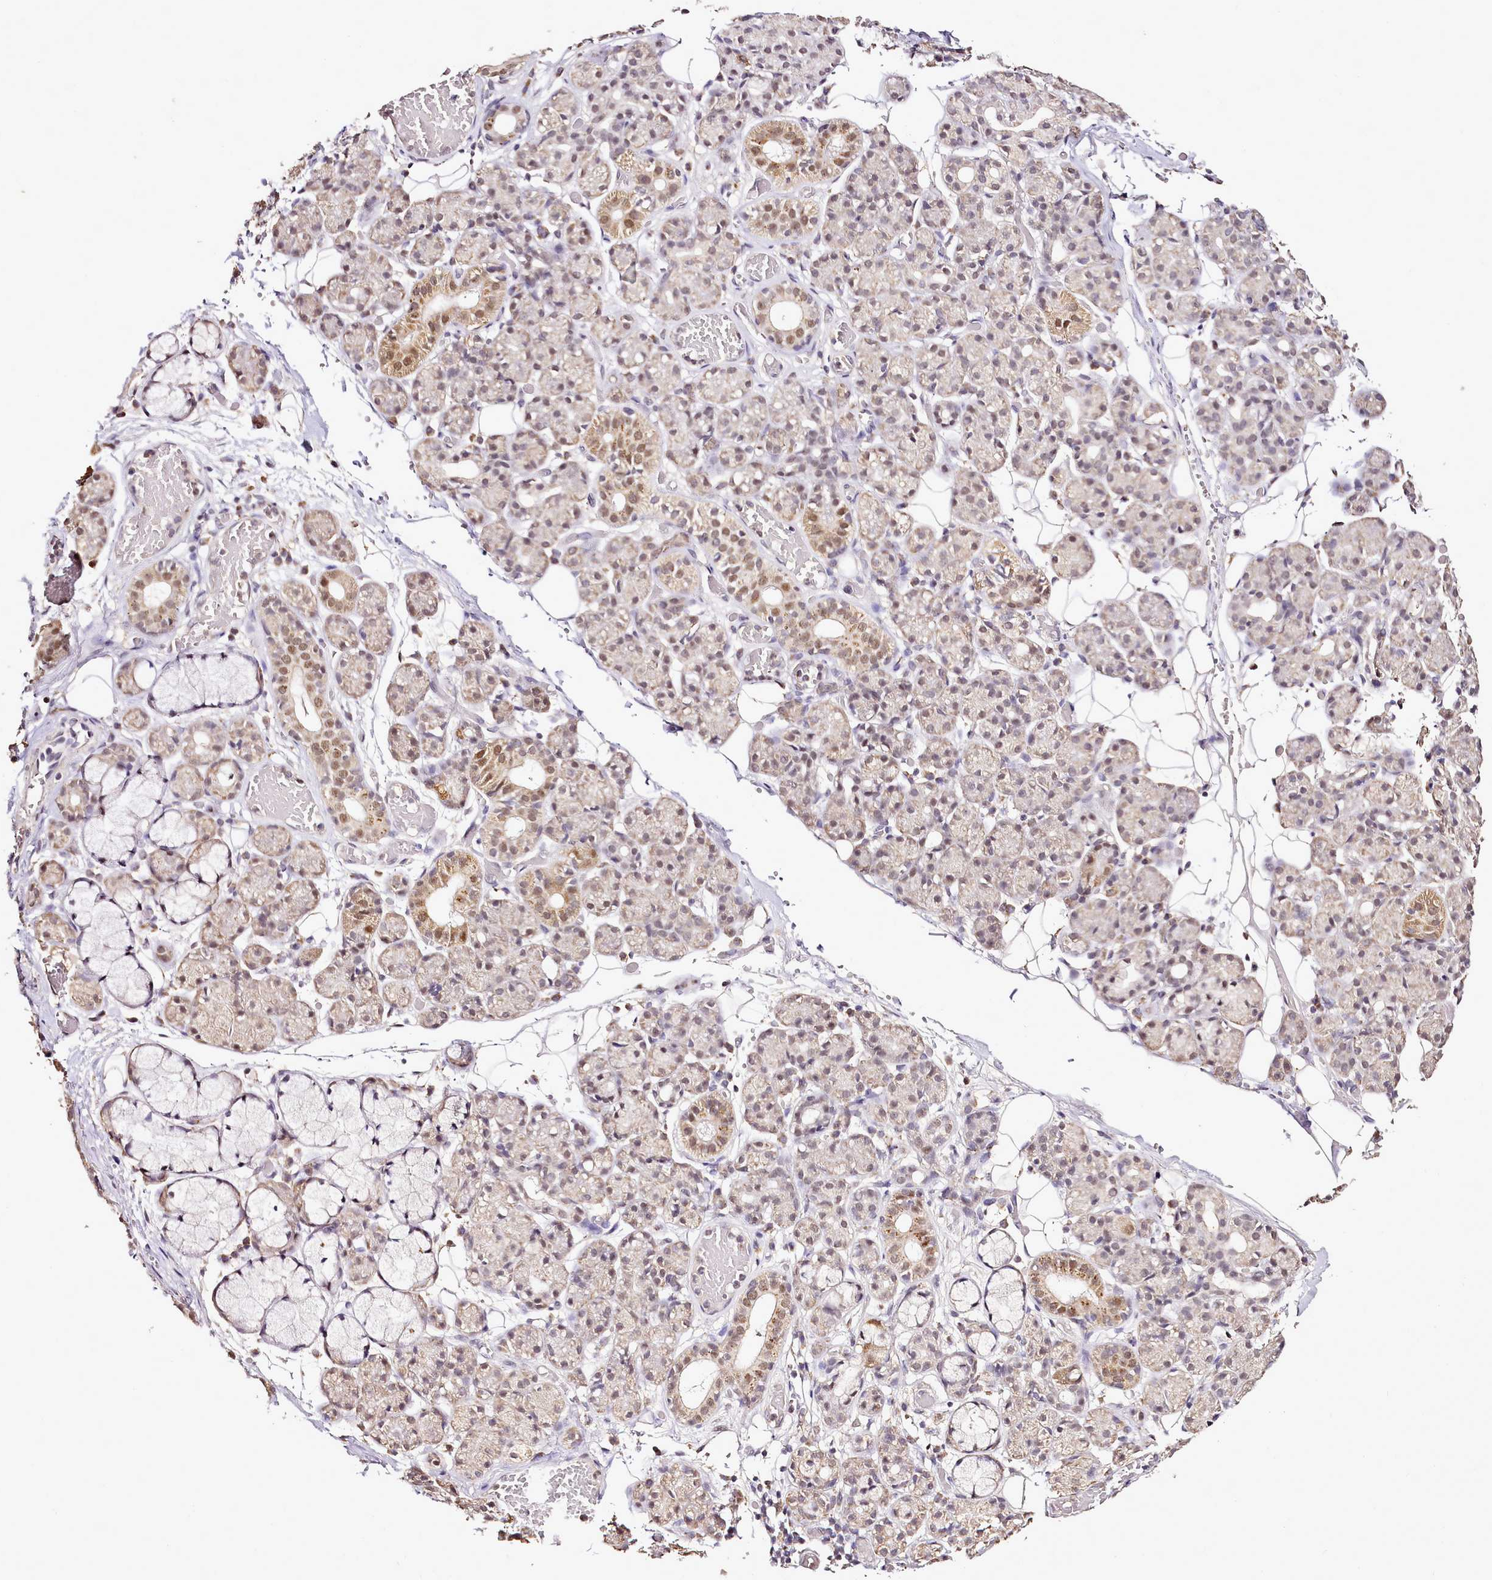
{"staining": {"intensity": "moderate", "quantity": "<25%", "location": "cytoplasmic/membranous,nuclear"}, "tissue": "salivary gland", "cell_type": "Glandular cells", "image_type": "normal", "snomed": [{"axis": "morphology", "description": "Normal tissue, NOS"}, {"axis": "topography", "description": "Salivary gland"}], "caption": "The immunohistochemical stain highlights moderate cytoplasmic/membranous,nuclear expression in glandular cells of benign salivary gland. (brown staining indicates protein expression, while blue staining denotes nuclei).", "gene": "EDIL3", "patient": {"sex": "male", "age": 63}}